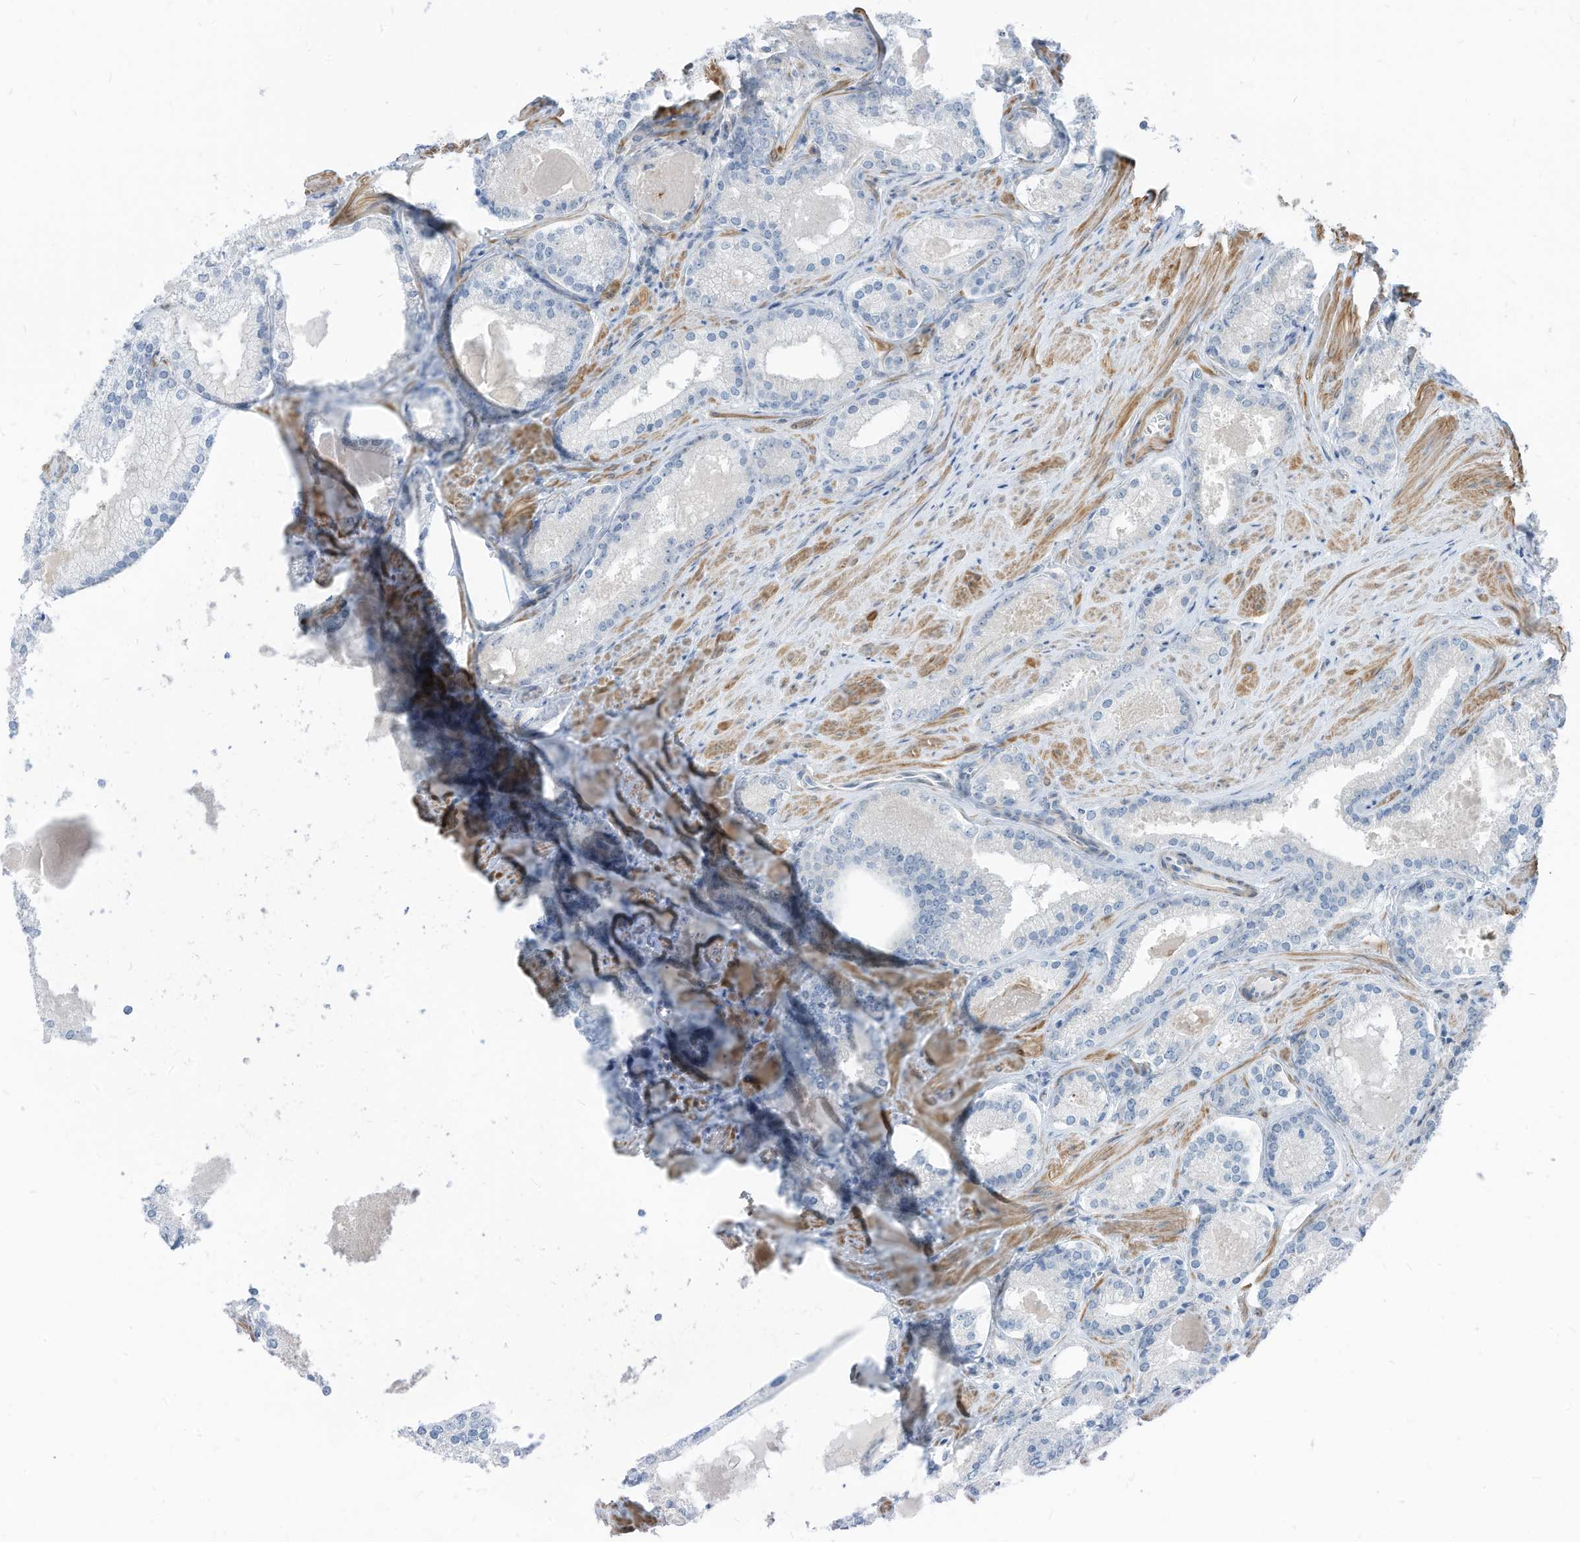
{"staining": {"intensity": "negative", "quantity": "none", "location": "none"}, "tissue": "prostate cancer", "cell_type": "Tumor cells", "image_type": "cancer", "snomed": [{"axis": "morphology", "description": "Adenocarcinoma, Low grade"}, {"axis": "topography", "description": "Prostate"}], "caption": "Tumor cells are negative for brown protein staining in adenocarcinoma (low-grade) (prostate).", "gene": "GPATCH3", "patient": {"sex": "male", "age": 54}}